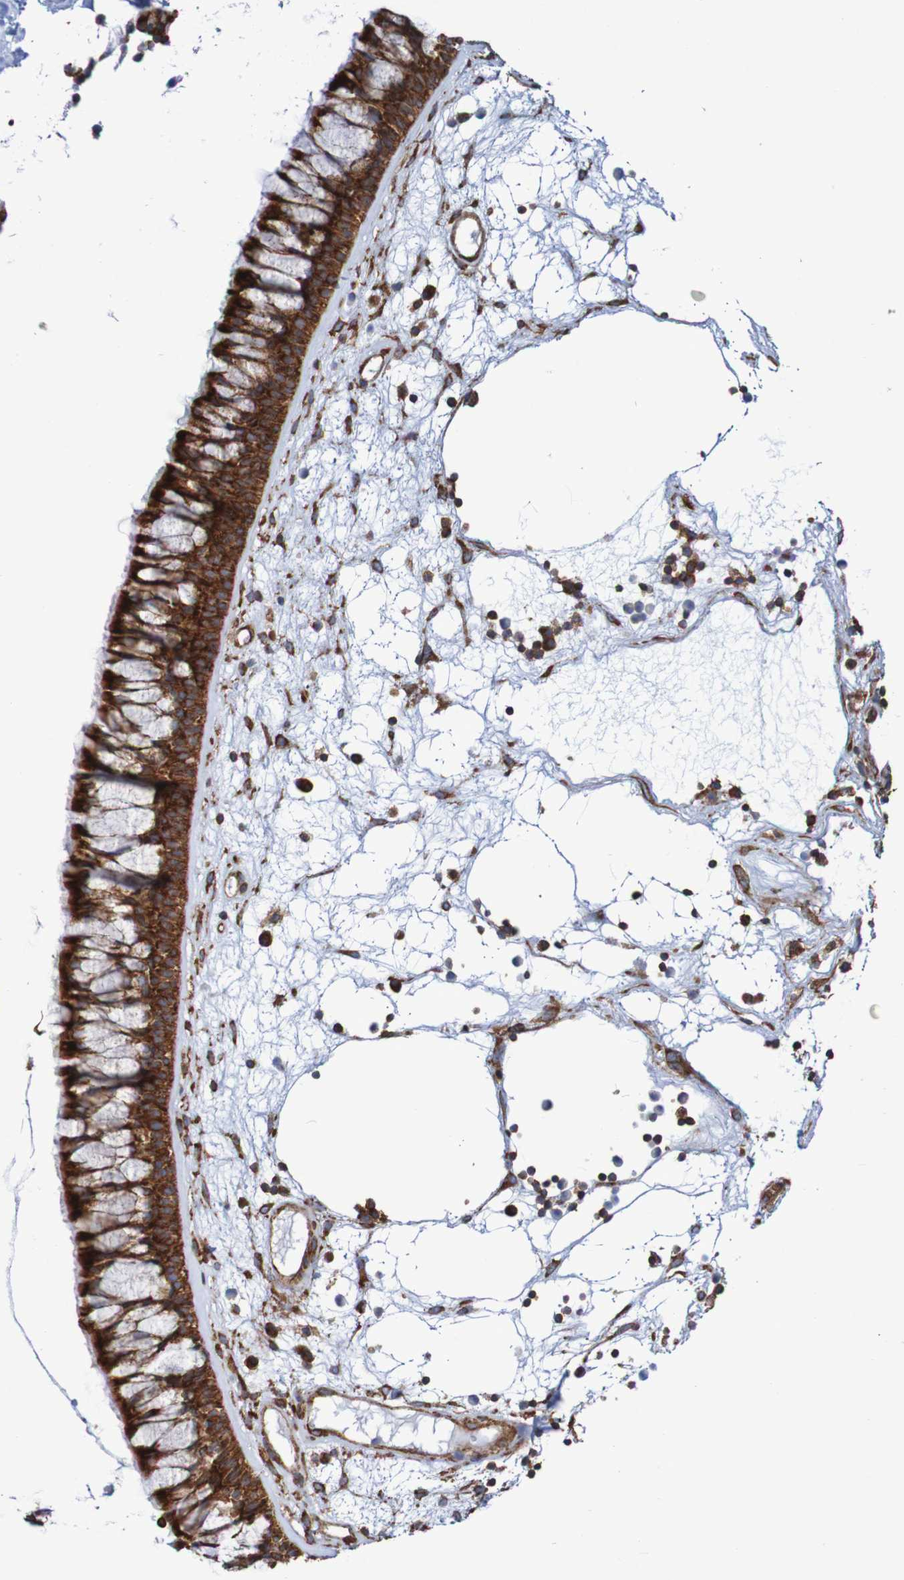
{"staining": {"intensity": "strong", "quantity": ">75%", "location": "cytoplasmic/membranous"}, "tissue": "nasopharynx", "cell_type": "Respiratory epithelial cells", "image_type": "normal", "snomed": [{"axis": "morphology", "description": "Normal tissue, NOS"}, {"axis": "morphology", "description": "Inflammation, NOS"}, {"axis": "topography", "description": "Nasopharynx"}], "caption": "Nasopharynx stained with a brown dye demonstrates strong cytoplasmic/membranous positive expression in approximately >75% of respiratory epithelial cells.", "gene": "FXR2", "patient": {"sex": "male", "age": 48}}